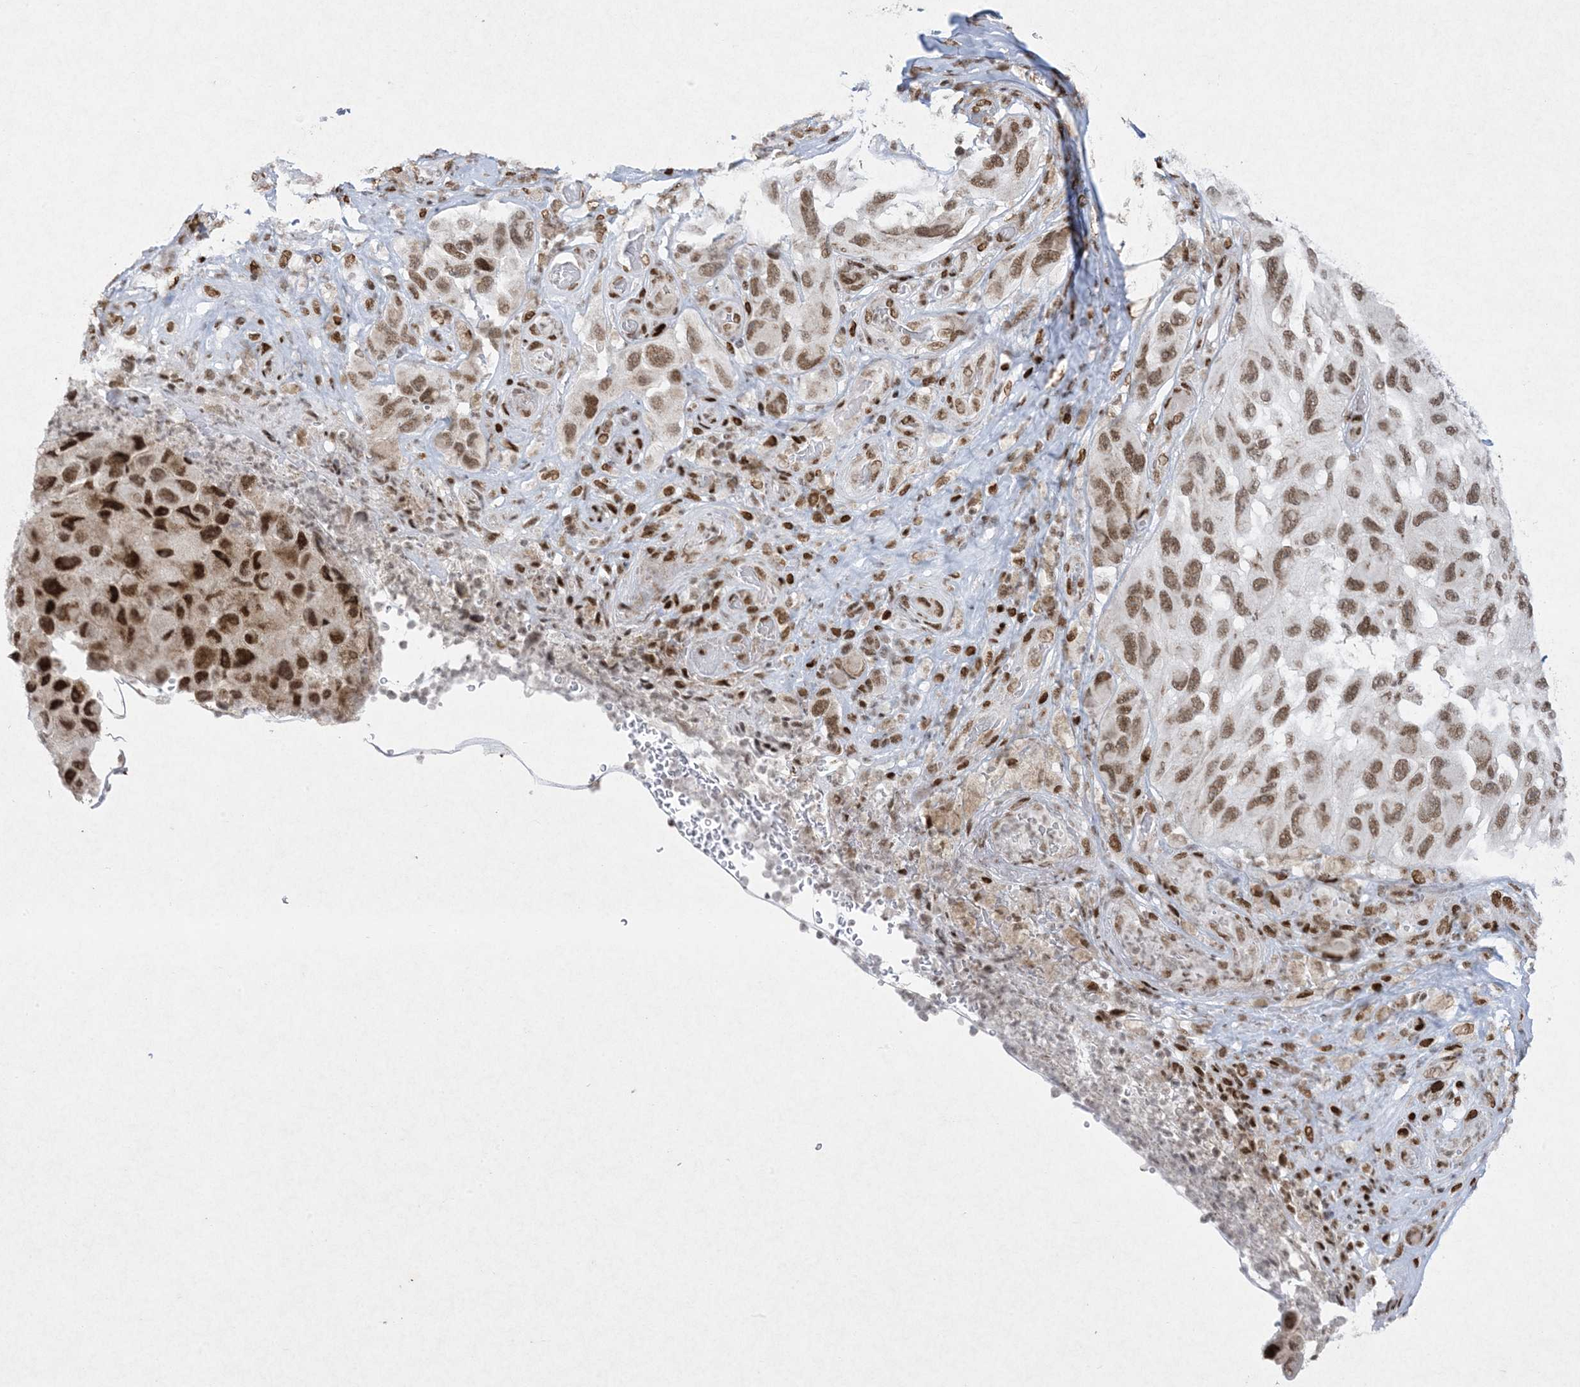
{"staining": {"intensity": "moderate", "quantity": ">75%", "location": "nuclear"}, "tissue": "melanoma", "cell_type": "Tumor cells", "image_type": "cancer", "snomed": [{"axis": "morphology", "description": "Malignant melanoma, NOS"}, {"axis": "topography", "description": "Skin"}], "caption": "A high-resolution micrograph shows immunohistochemistry staining of malignant melanoma, which exhibits moderate nuclear staining in about >75% of tumor cells.", "gene": "PKNOX2", "patient": {"sex": "female", "age": 73}}